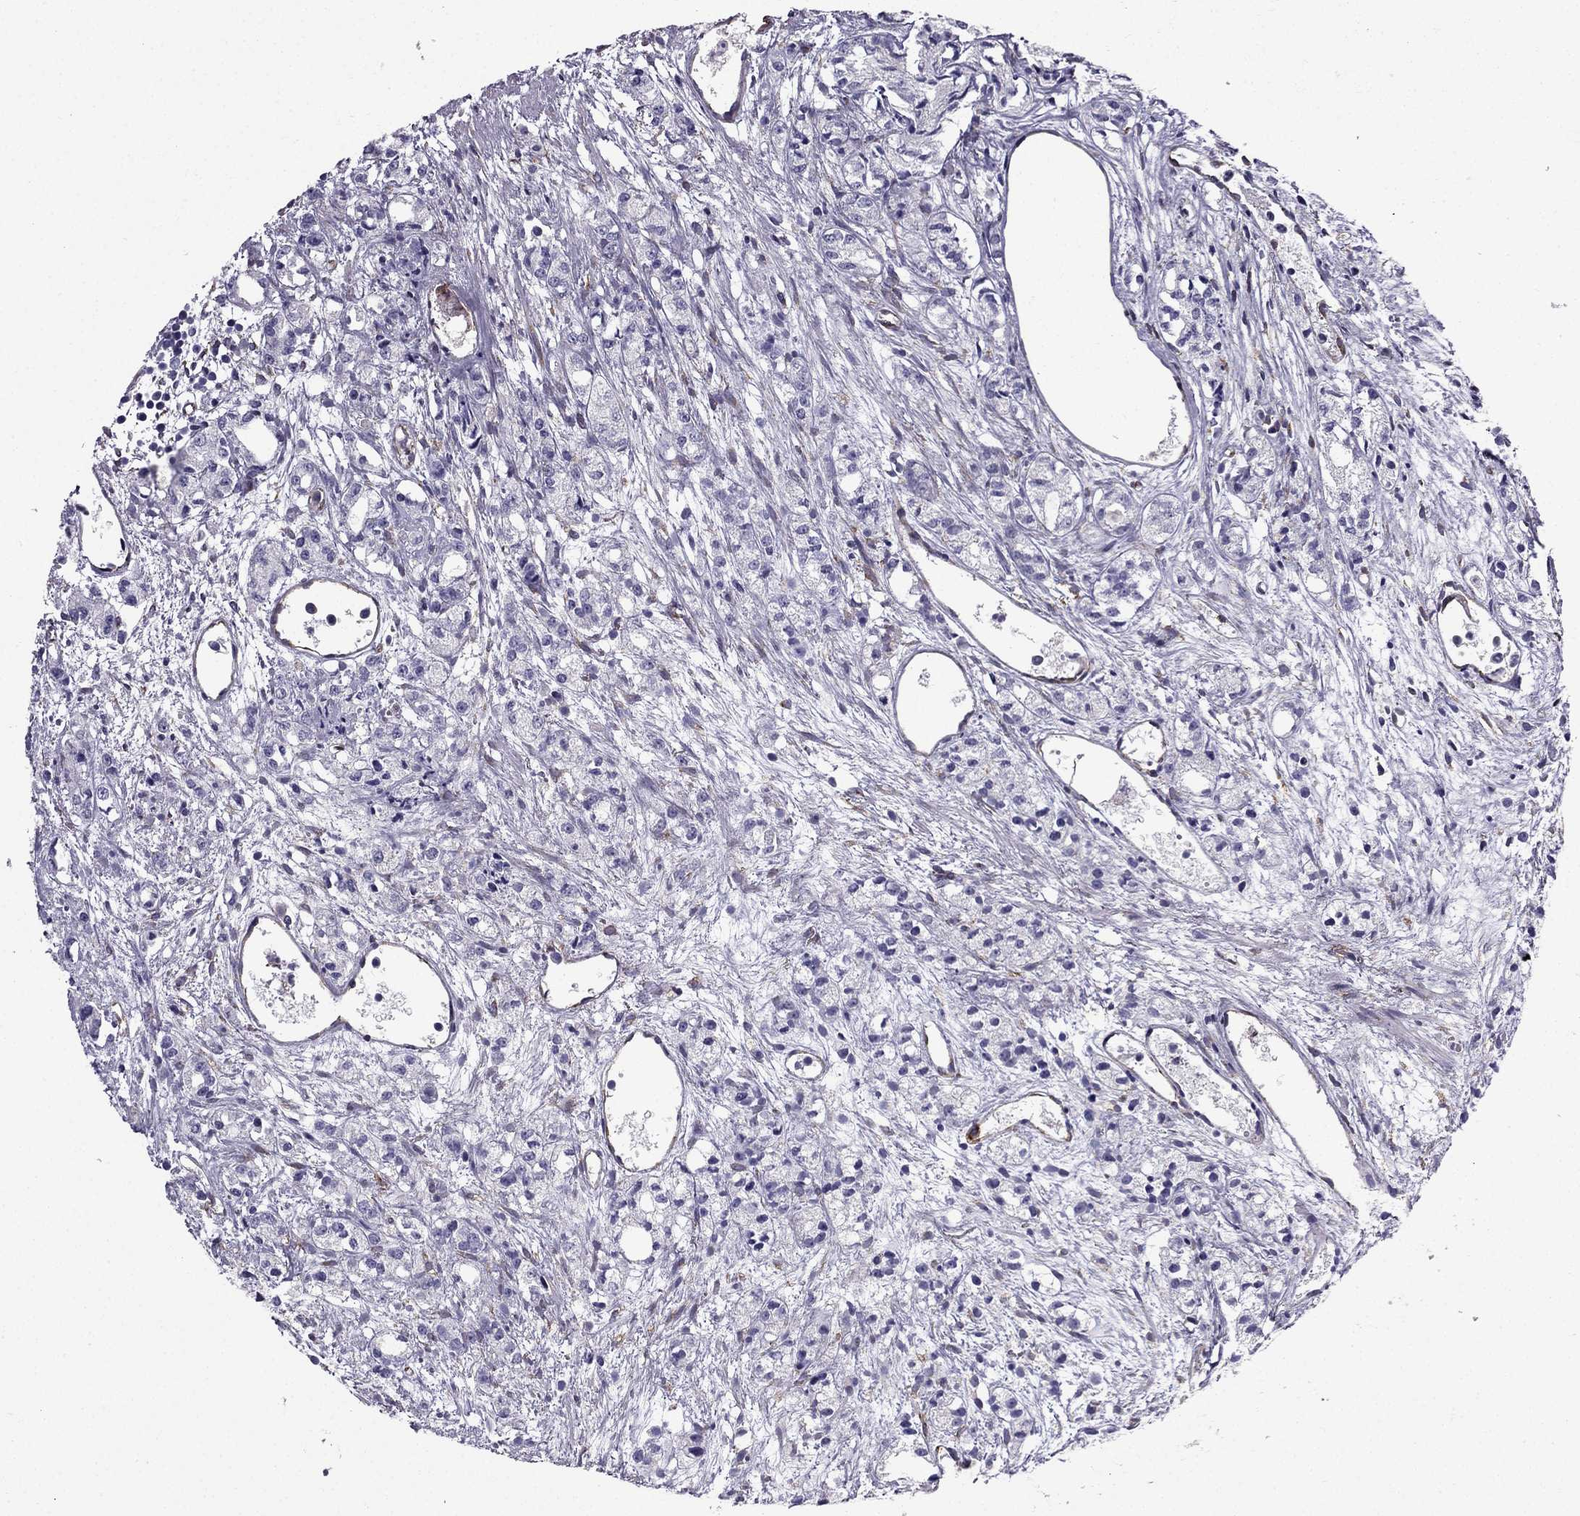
{"staining": {"intensity": "negative", "quantity": "none", "location": "none"}, "tissue": "prostate cancer", "cell_type": "Tumor cells", "image_type": "cancer", "snomed": [{"axis": "morphology", "description": "Adenocarcinoma, Medium grade"}, {"axis": "topography", "description": "Prostate"}], "caption": "High power microscopy photomicrograph of an immunohistochemistry (IHC) micrograph of prostate cancer (adenocarcinoma (medium-grade)), revealing no significant expression in tumor cells.", "gene": "IKBIP", "patient": {"sex": "male", "age": 74}}